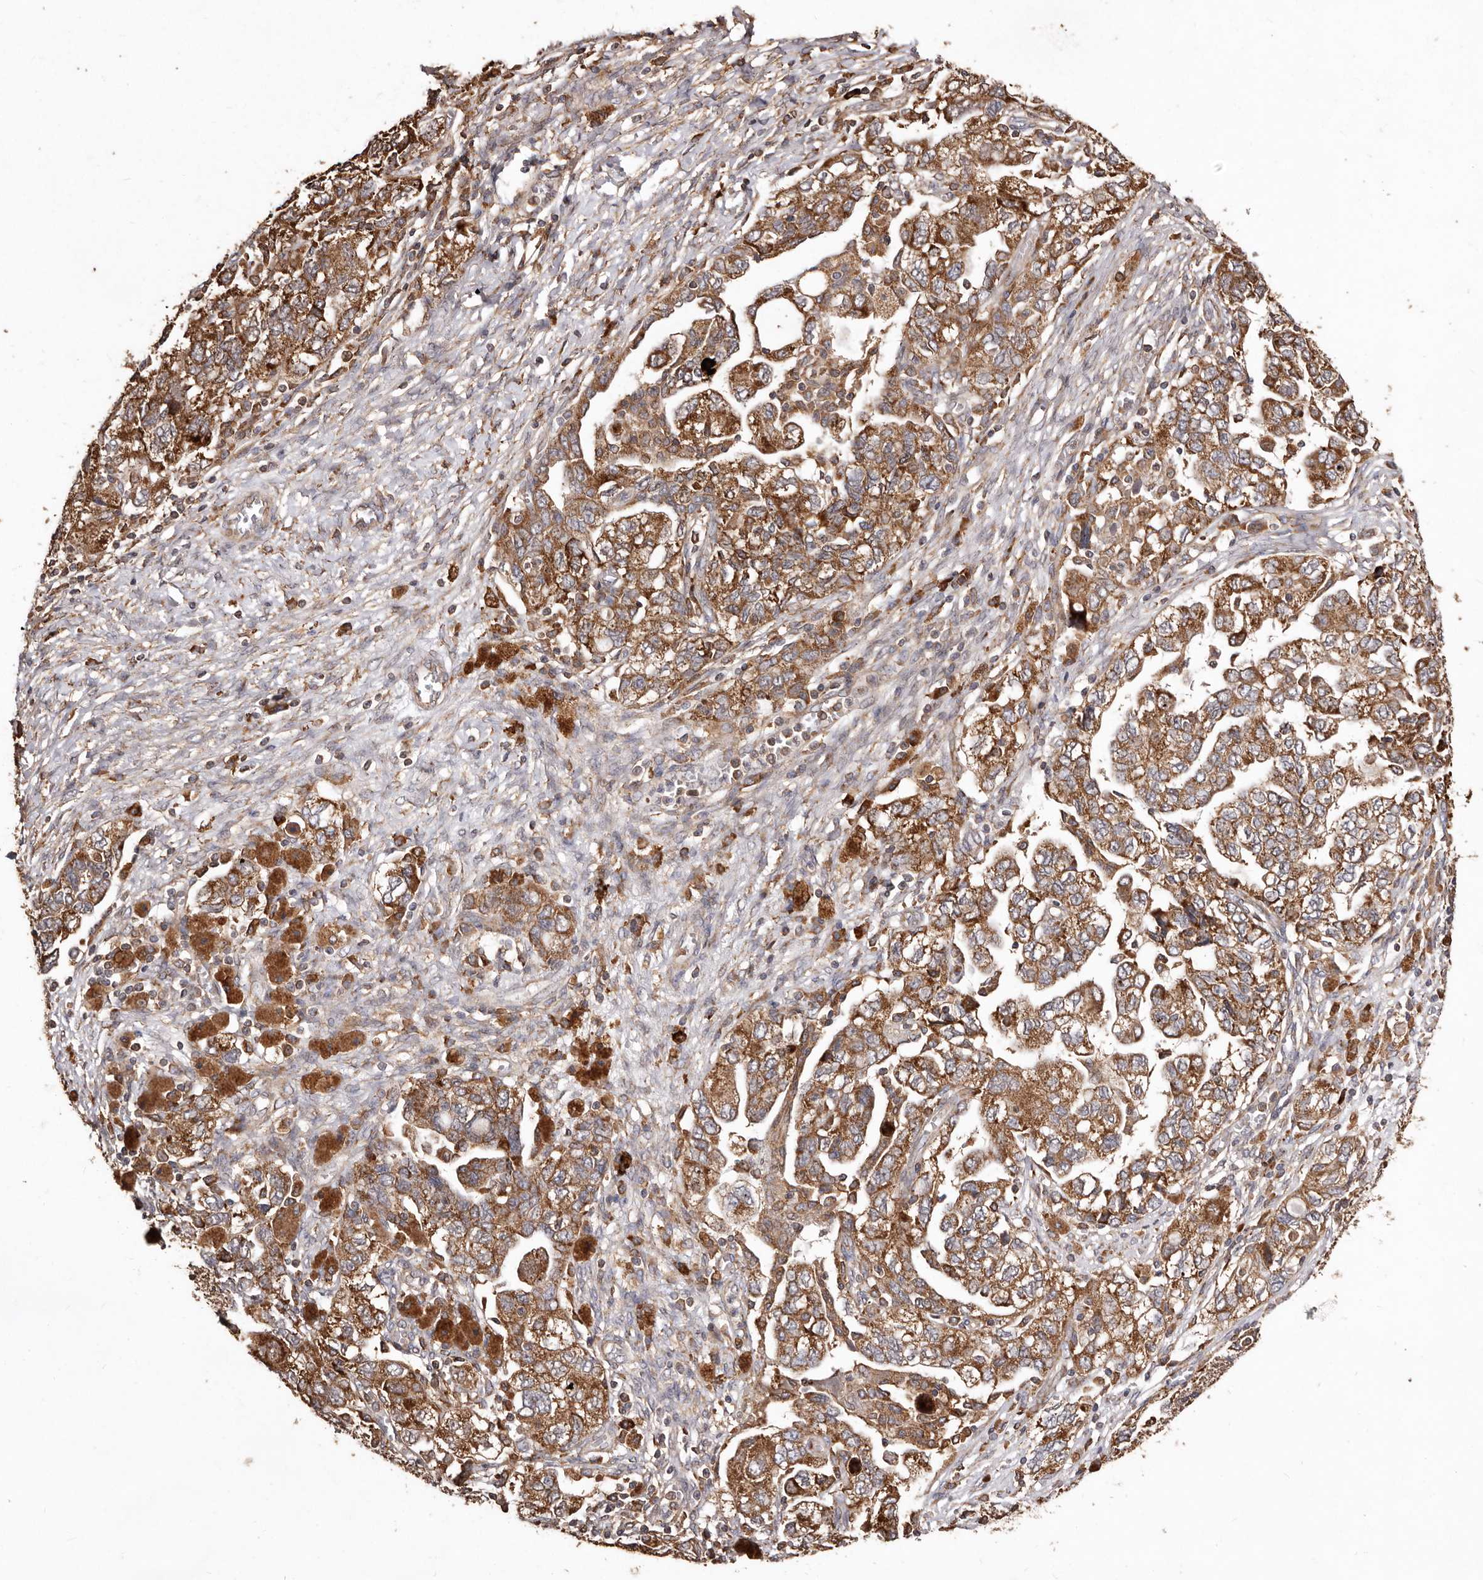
{"staining": {"intensity": "moderate", "quantity": ">75%", "location": "cytoplasmic/membranous"}, "tissue": "ovarian cancer", "cell_type": "Tumor cells", "image_type": "cancer", "snomed": [{"axis": "morphology", "description": "Carcinoma, NOS"}, {"axis": "morphology", "description": "Cystadenocarcinoma, serous, NOS"}, {"axis": "topography", "description": "Ovary"}], "caption": "Immunohistochemistry (IHC) (DAB) staining of ovarian serous cystadenocarcinoma reveals moderate cytoplasmic/membranous protein expression in about >75% of tumor cells.", "gene": "STEAP2", "patient": {"sex": "female", "age": 69}}